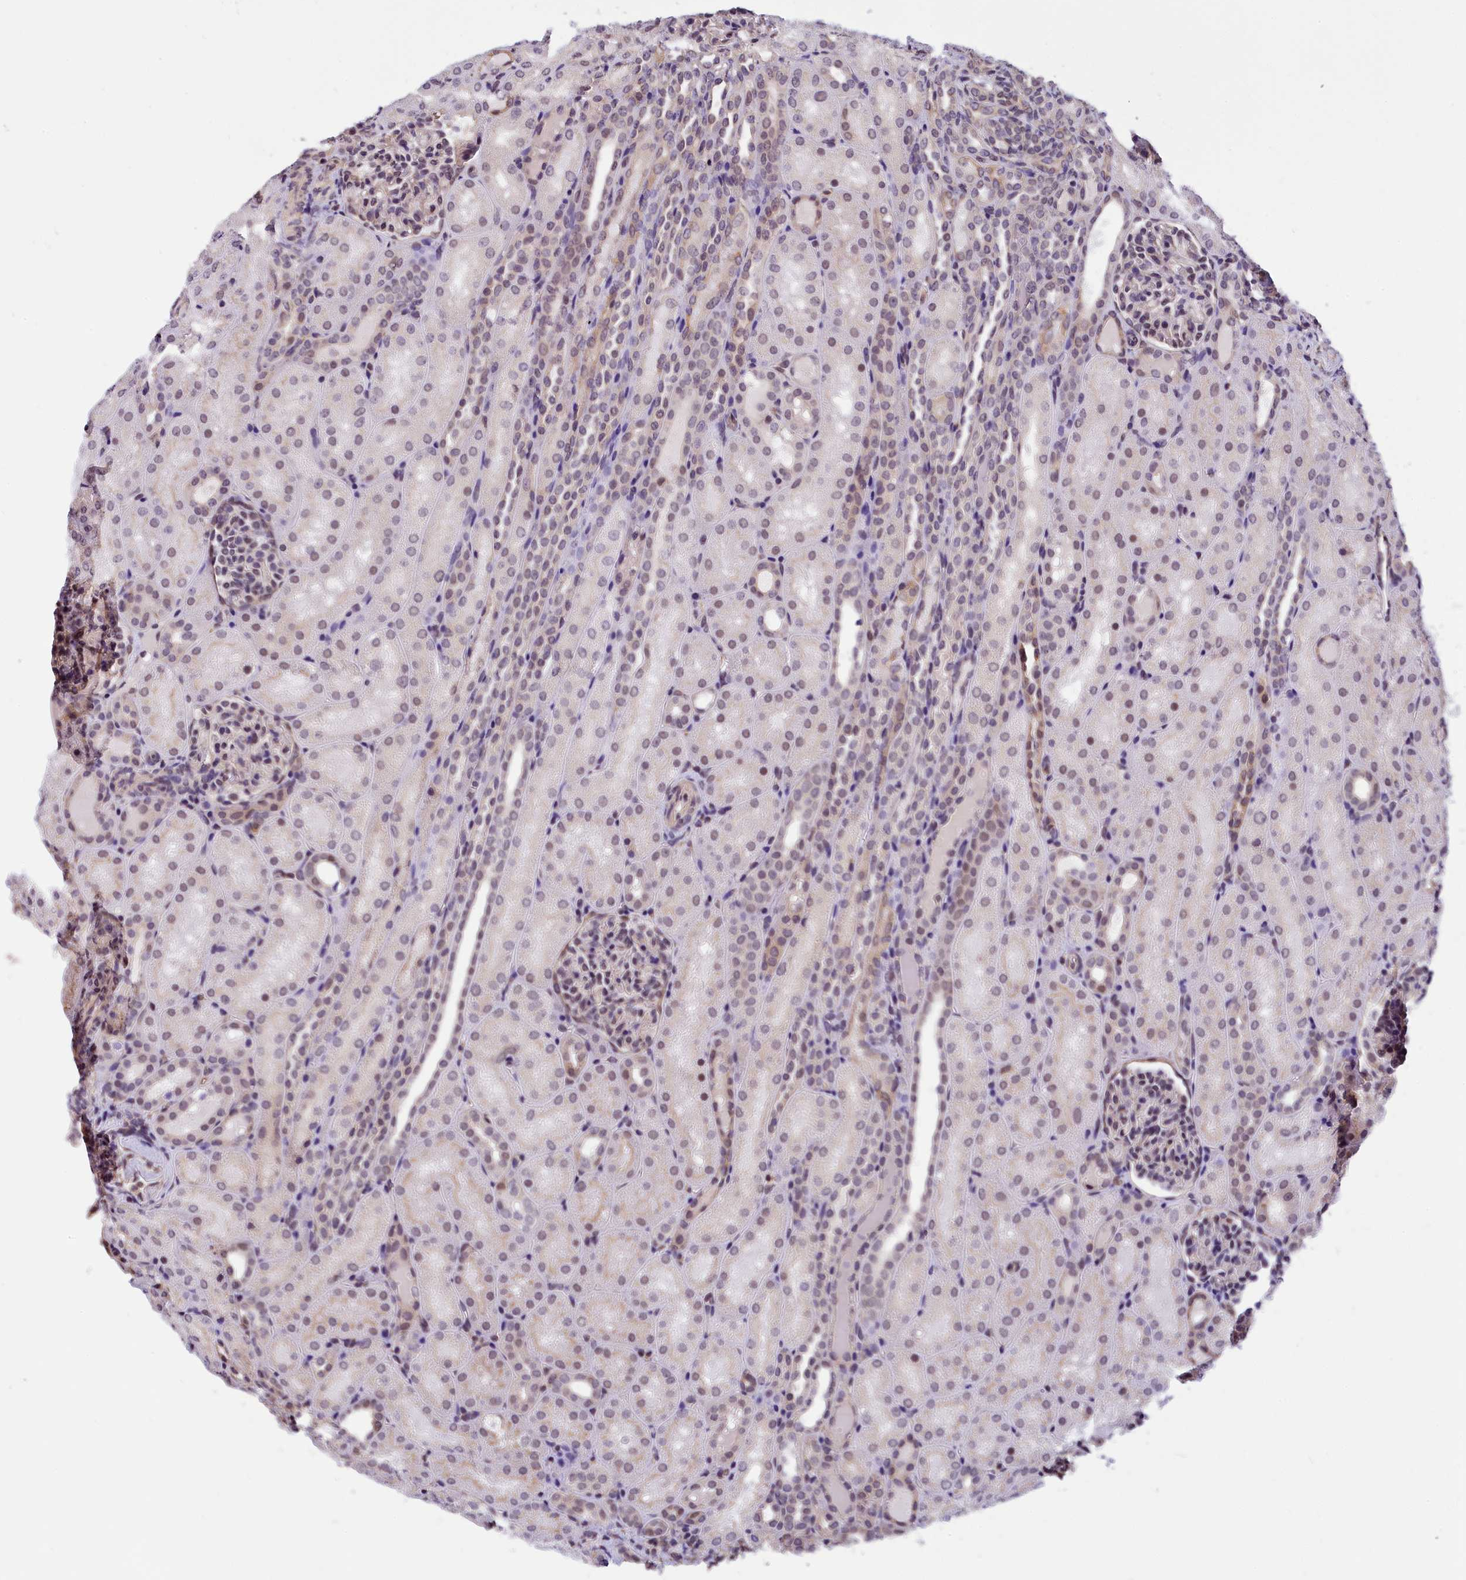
{"staining": {"intensity": "moderate", "quantity": "<25%", "location": "nuclear"}, "tissue": "kidney", "cell_type": "Cells in glomeruli", "image_type": "normal", "snomed": [{"axis": "morphology", "description": "Normal tissue, NOS"}, {"axis": "topography", "description": "Kidney"}], "caption": "Immunohistochemistry (DAB (3,3'-diaminobenzidine)) staining of unremarkable kidney demonstrates moderate nuclear protein expression in about <25% of cells in glomeruli. (Brightfield microscopy of DAB IHC at high magnification).", "gene": "ZC3H4", "patient": {"sex": "male", "age": 1}}